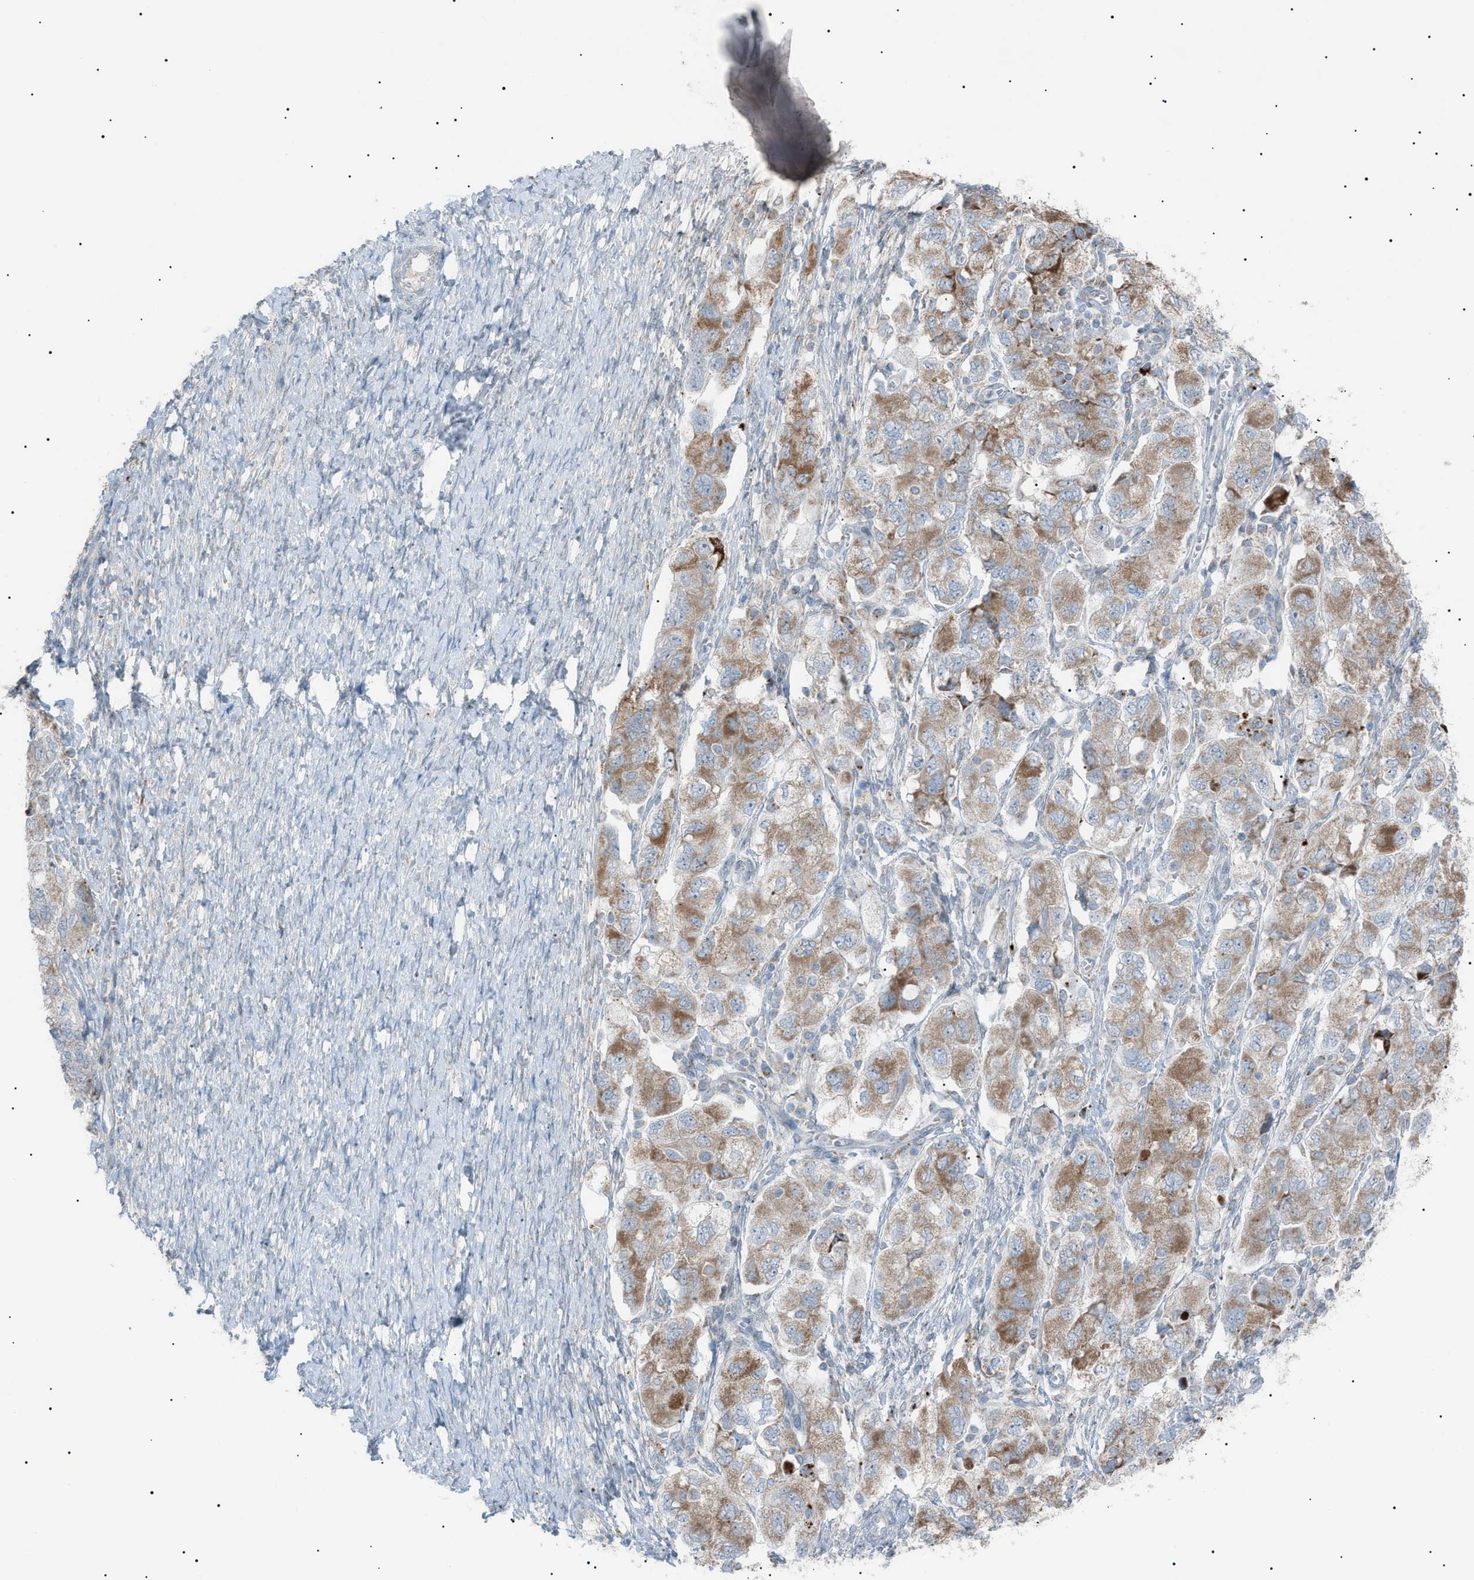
{"staining": {"intensity": "moderate", "quantity": "25%-75%", "location": "cytoplasmic/membranous"}, "tissue": "ovarian cancer", "cell_type": "Tumor cells", "image_type": "cancer", "snomed": [{"axis": "morphology", "description": "Carcinoma, NOS"}, {"axis": "morphology", "description": "Cystadenocarcinoma, serous, NOS"}, {"axis": "topography", "description": "Ovary"}], "caption": "Ovarian cancer (carcinoma) was stained to show a protein in brown. There is medium levels of moderate cytoplasmic/membranous positivity in about 25%-75% of tumor cells.", "gene": "ZNF516", "patient": {"sex": "female", "age": 69}}